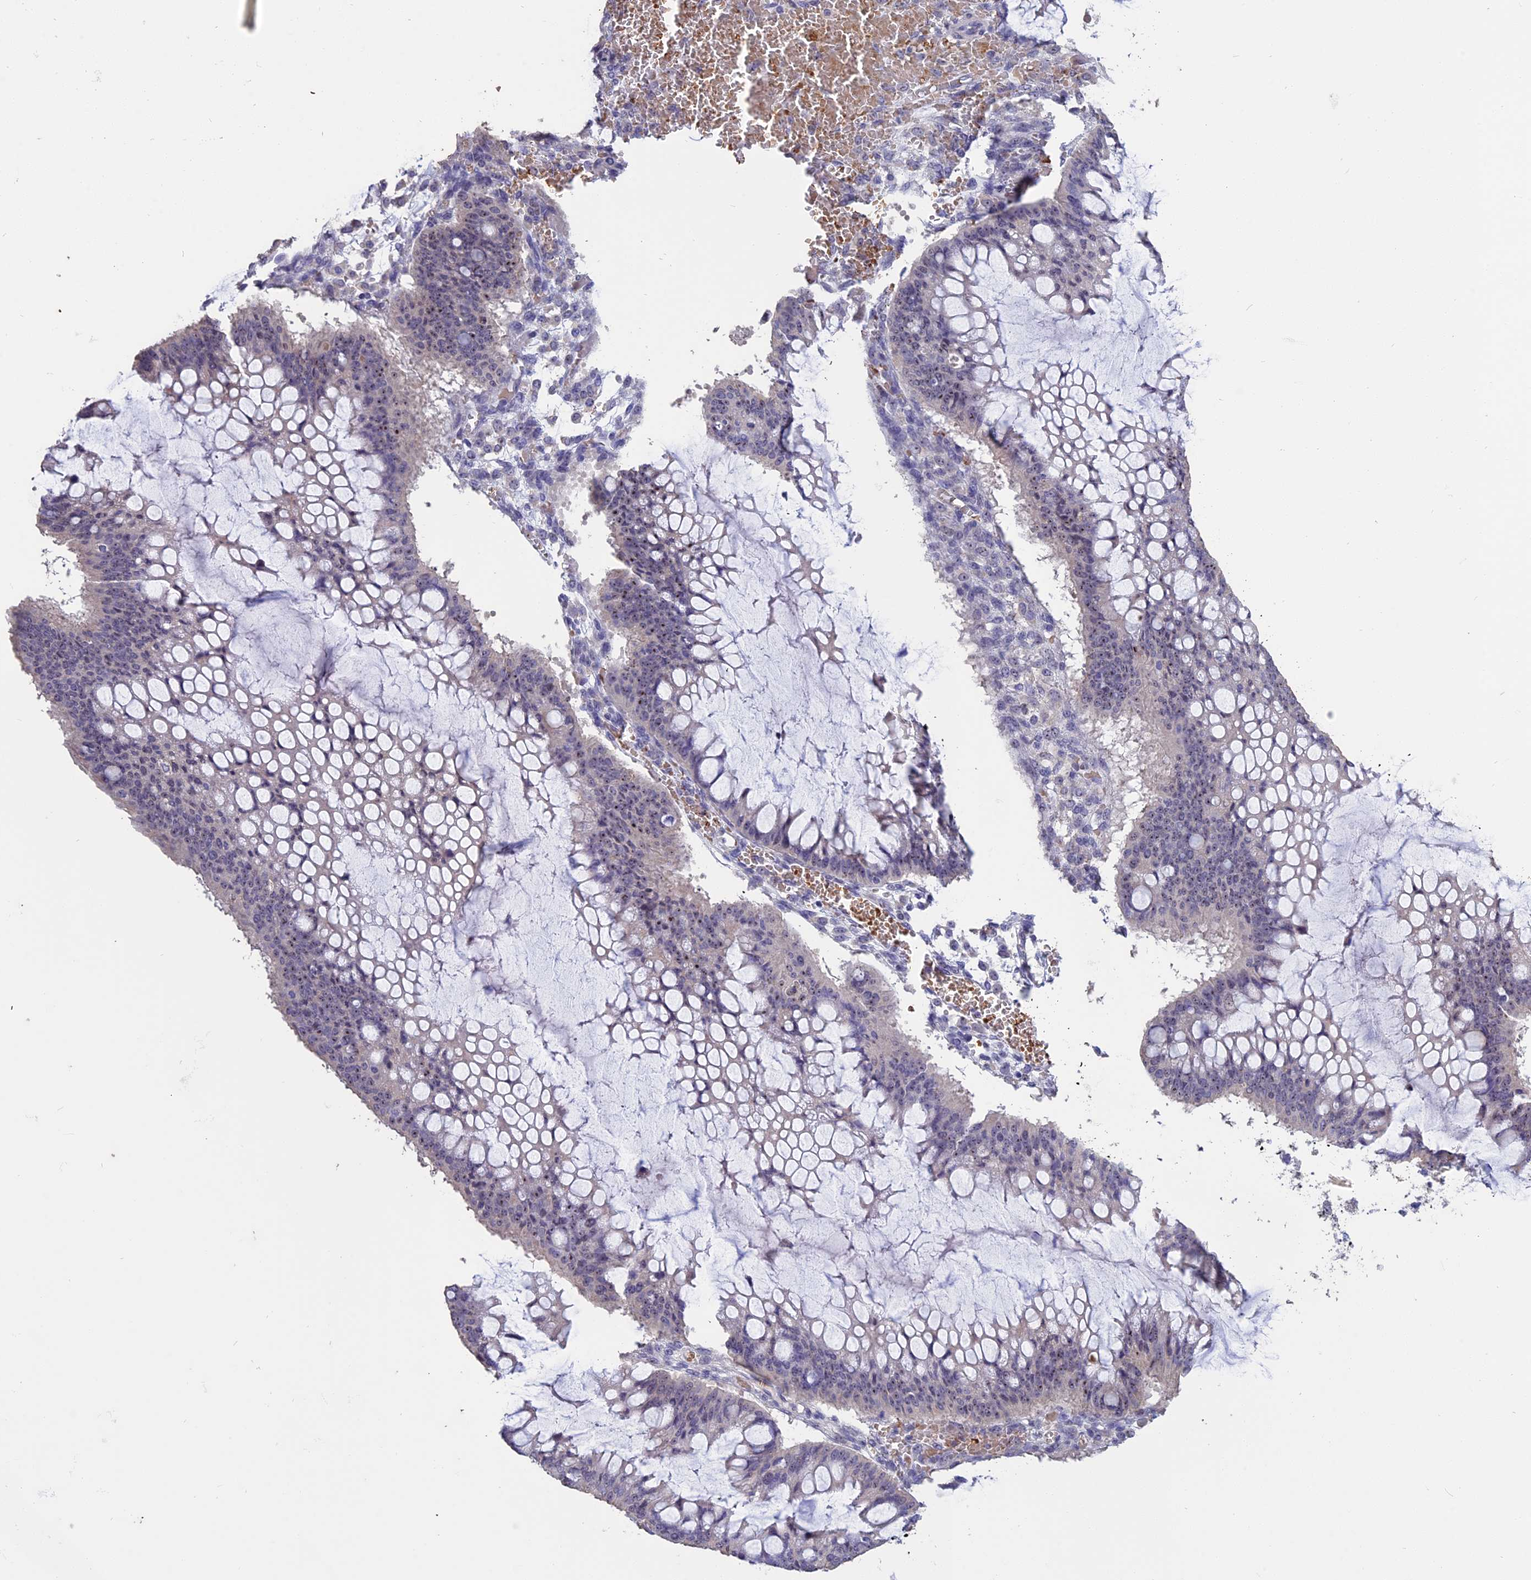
{"staining": {"intensity": "weak", "quantity": "<25%", "location": "nuclear"}, "tissue": "ovarian cancer", "cell_type": "Tumor cells", "image_type": "cancer", "snomed": [{"axis": "morphology", "description": "Cystadenocarcinoma, mucinous, NOS"}, {"axis": "topography", "description": "Ovary"}], "caption": "A histopathology image of human ovarian cancer is negative for staining in tumor cells.", "gene": "KNOP1", "patient": {"sex": "female", "age": 73}}